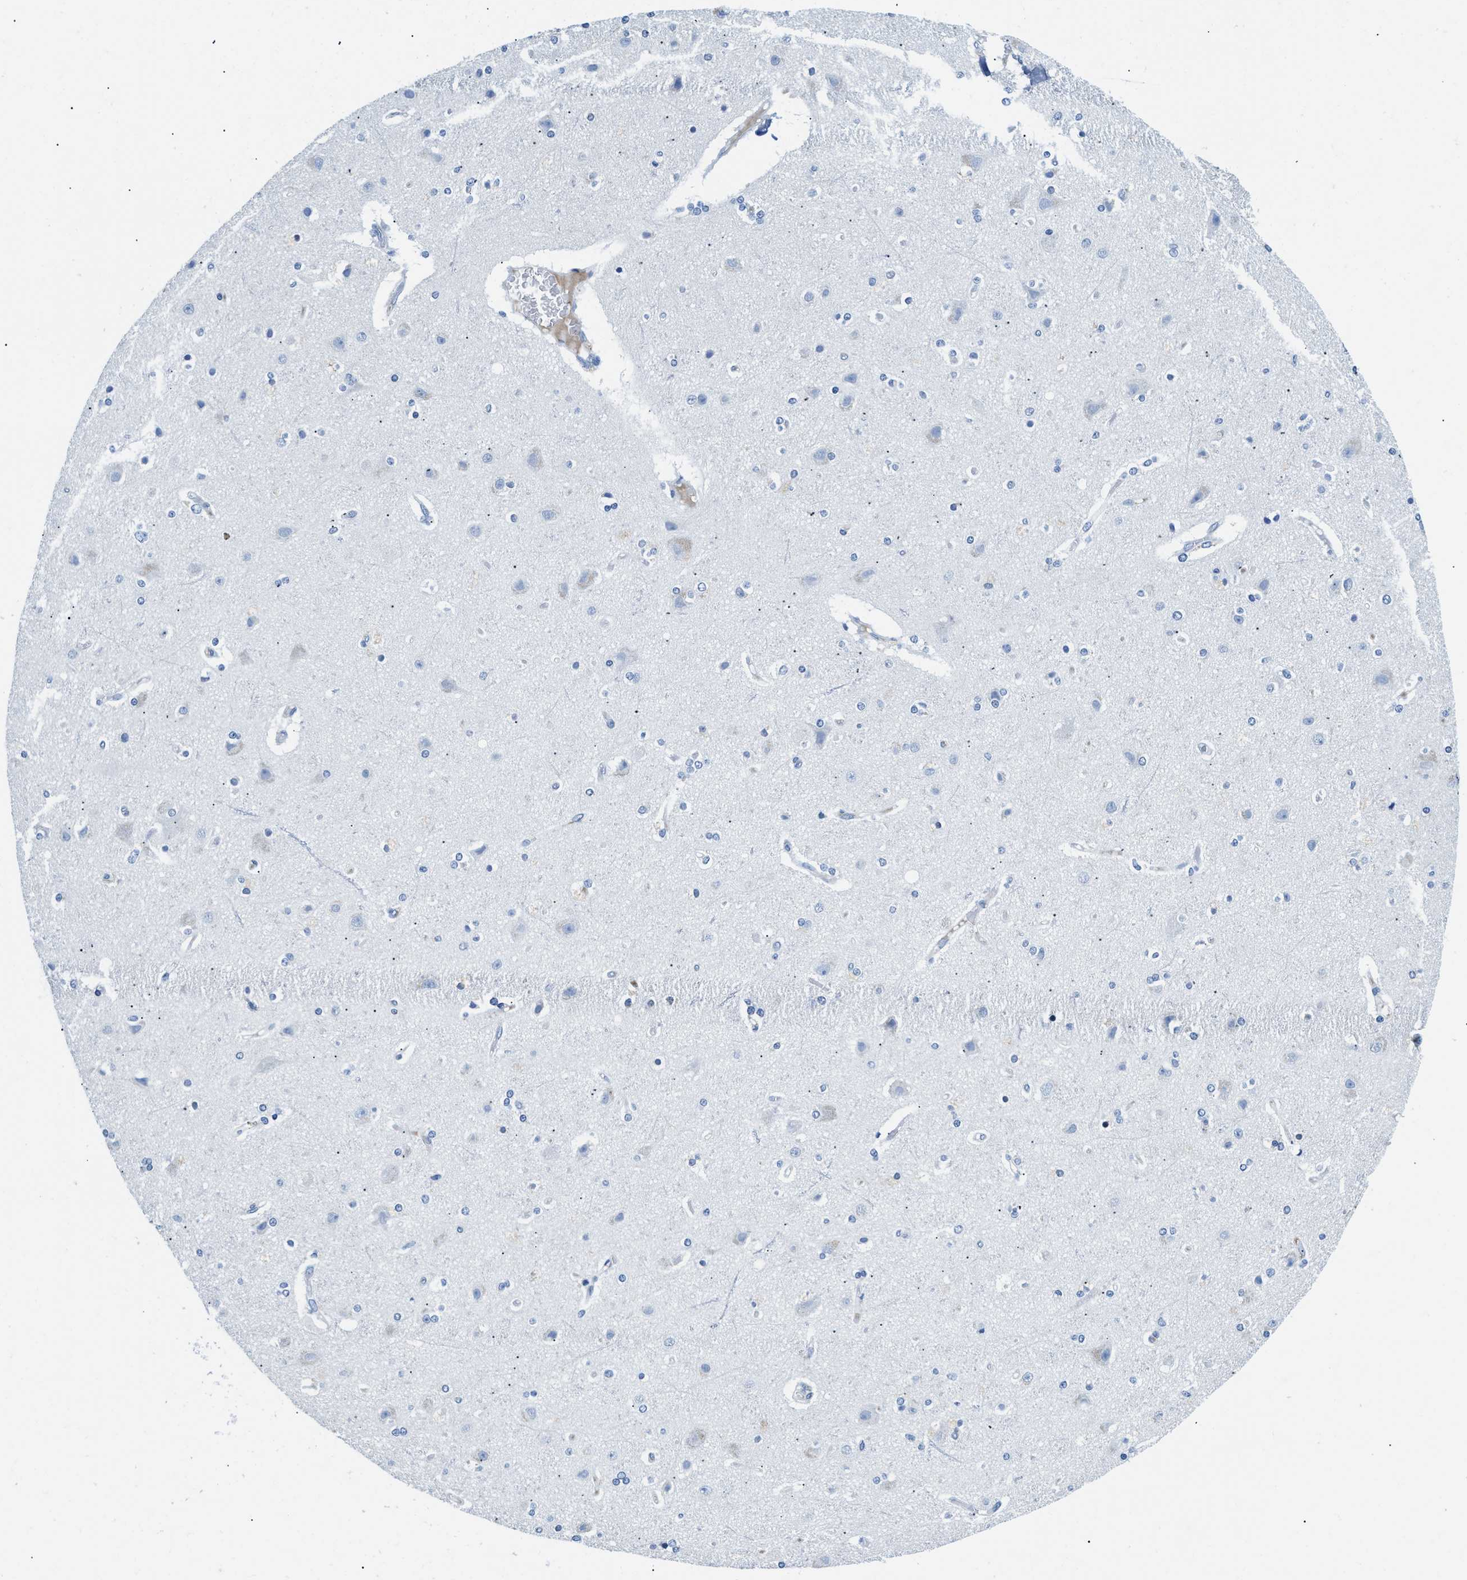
{"staining": {"intensity": "negative", "quantity": "none", "location": "none"}, "tissue": "cerebral cortex", "cell_type": "Endothelial cells", "image_type": "normal", "snomed": [{"axis": "morphology", "description": "Normal tissue, NOS"}, {"axis": "topography", "description": "Cerebral cortex"}], "caption": "Immunohistochemistry (IHC) photomicrograph of unremarkable cerebral cortex: human cerebral cortex stained with DAB (3,3'-diaminobenzidine) shows no significant protein positivity in endothelial cells.", "gene": "MBL2", "patient": {"sex": "female", "age": 54}}